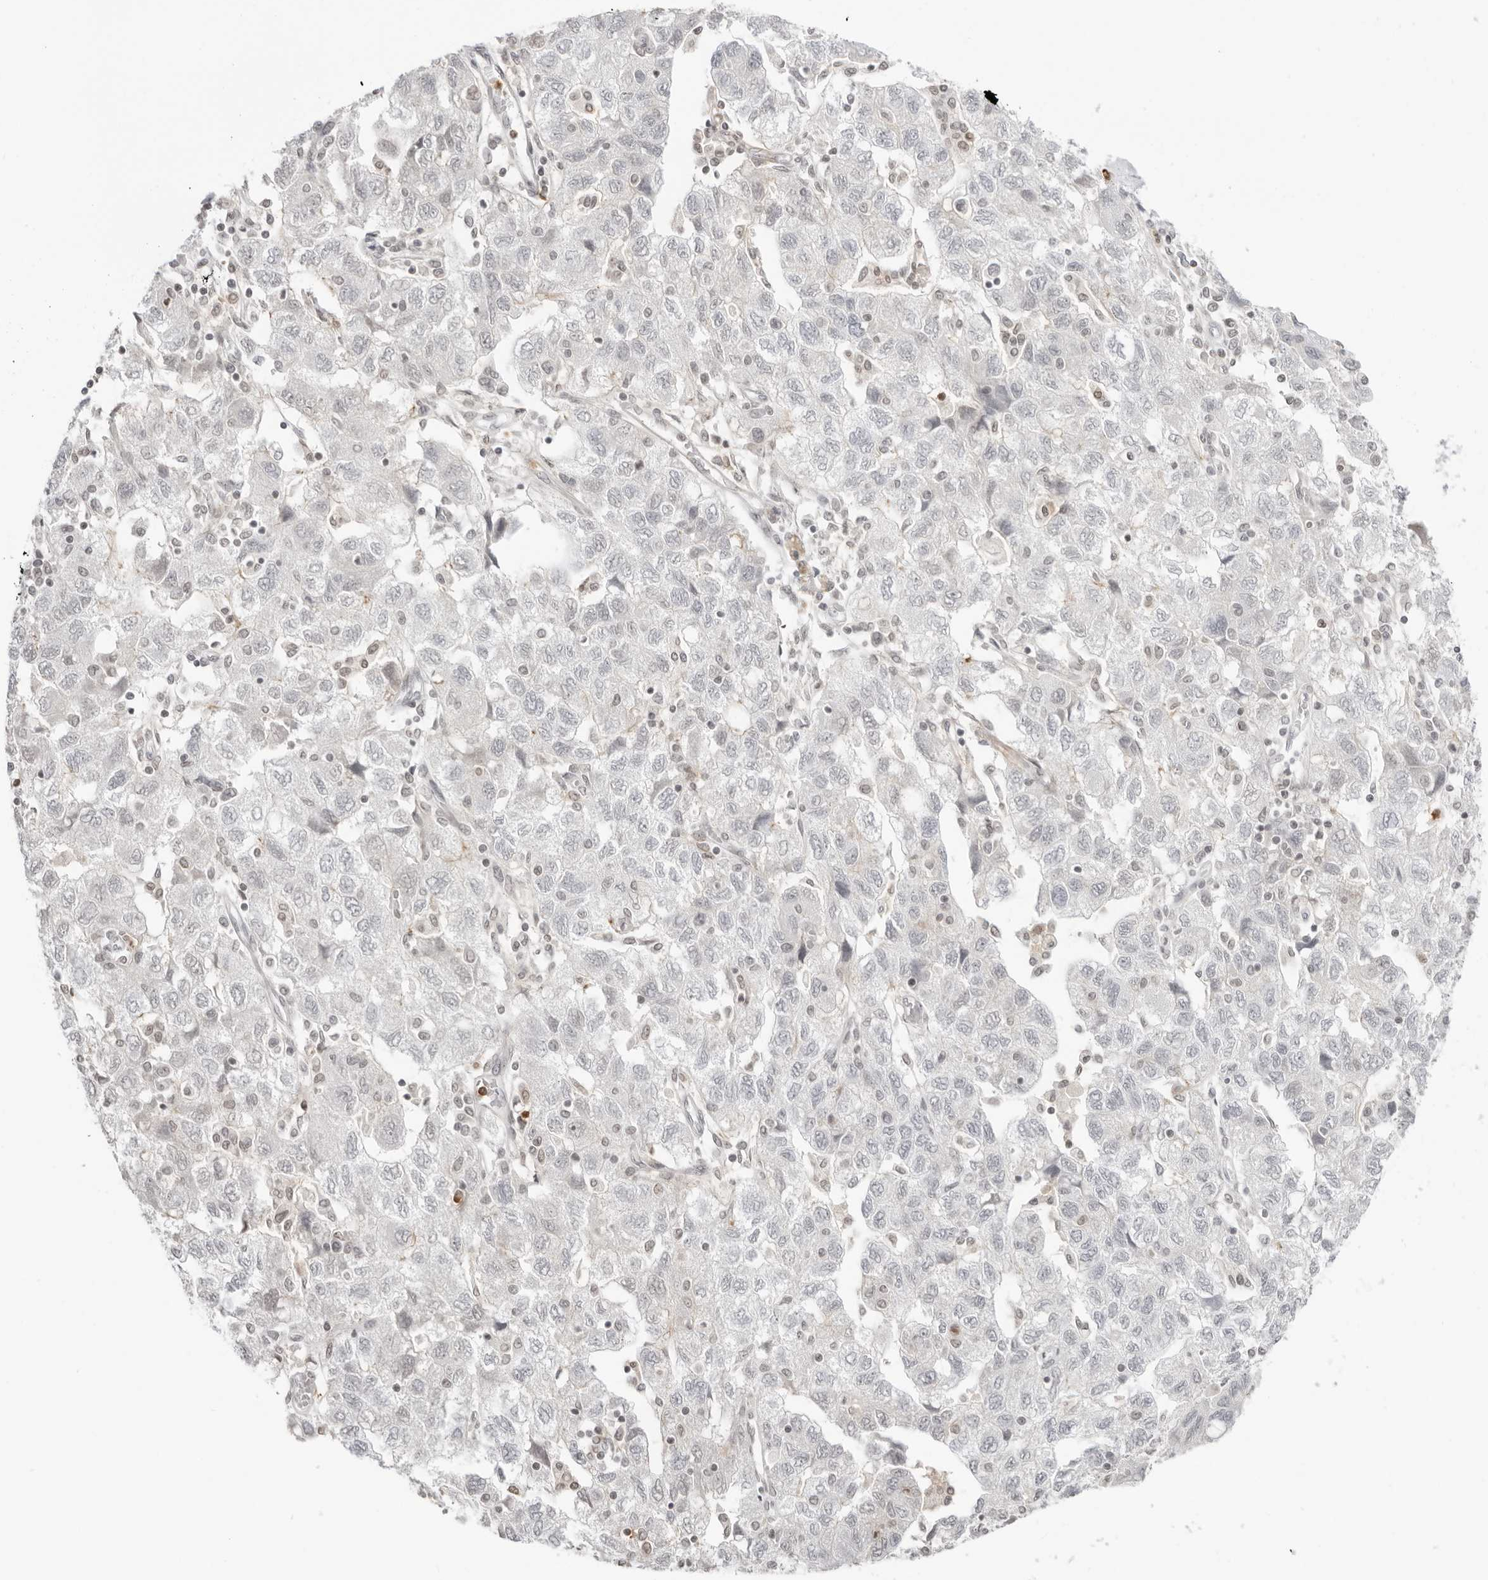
{"staining": {"intensity": "negative", "quantity": "none", "location": "none"}, "tissue": "ovarian cancer", "cell_type": "Tumor cells", "image_type": "cancer", "snomed": [{"axis": "morphology", "description": "Carcinoma, NOS"}, {"axis": "morphology", "description": "Cystadenocarcinoma, serous, NOS"}, {"axis": "topography", "description": "Ovary"}], "caption": "DAB immunohistochemical staining of human ovarian cancer (serous cystadenocarcinoma) reveals no significant positivity in tumor cells. (DAB IHC with hematoxylin counter stain).", "gene": "RNF146", "patient": {"sex": "female", "age": 69}}